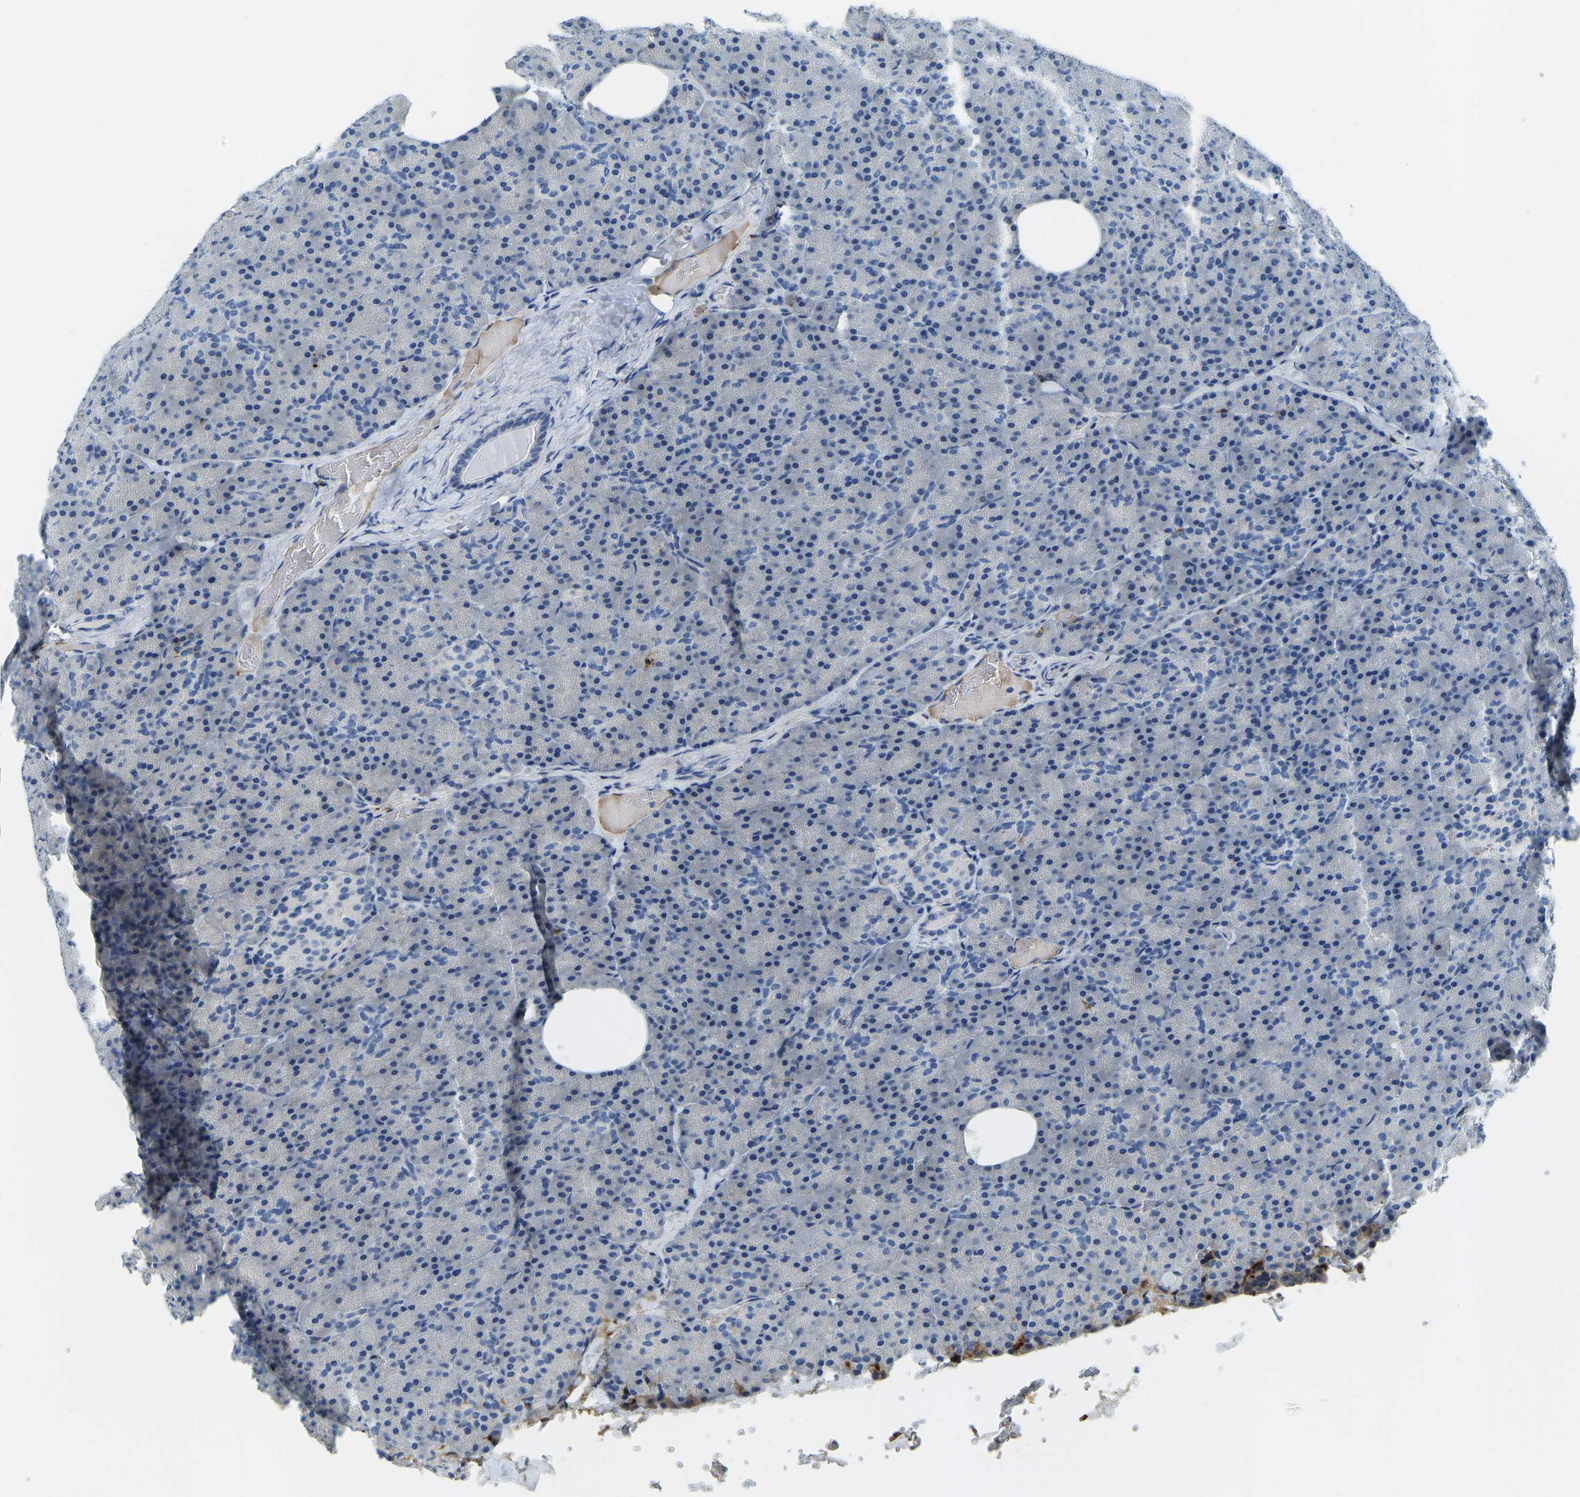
{"staining": {"intensity": "moderate", "quantity": "<25%", "location": "cytoplasmic/membranous"}, "tissue": "pancreas", "cell_type": "Exocrine glandular cells", "image_type": "normal", "snomed": [{"axis": "morphology", "description": "Normal tissue, NOS"}, {"axis": "topography", "description": "Pancreas"}], "caption": "Pancreas stained with immunohistochemistry displays moderate cytoplasmic/membranous staining in about <25% of exocrine glandular cells.", "gene": "THBS4", "patient": {"sex": "female", "age": 35}}